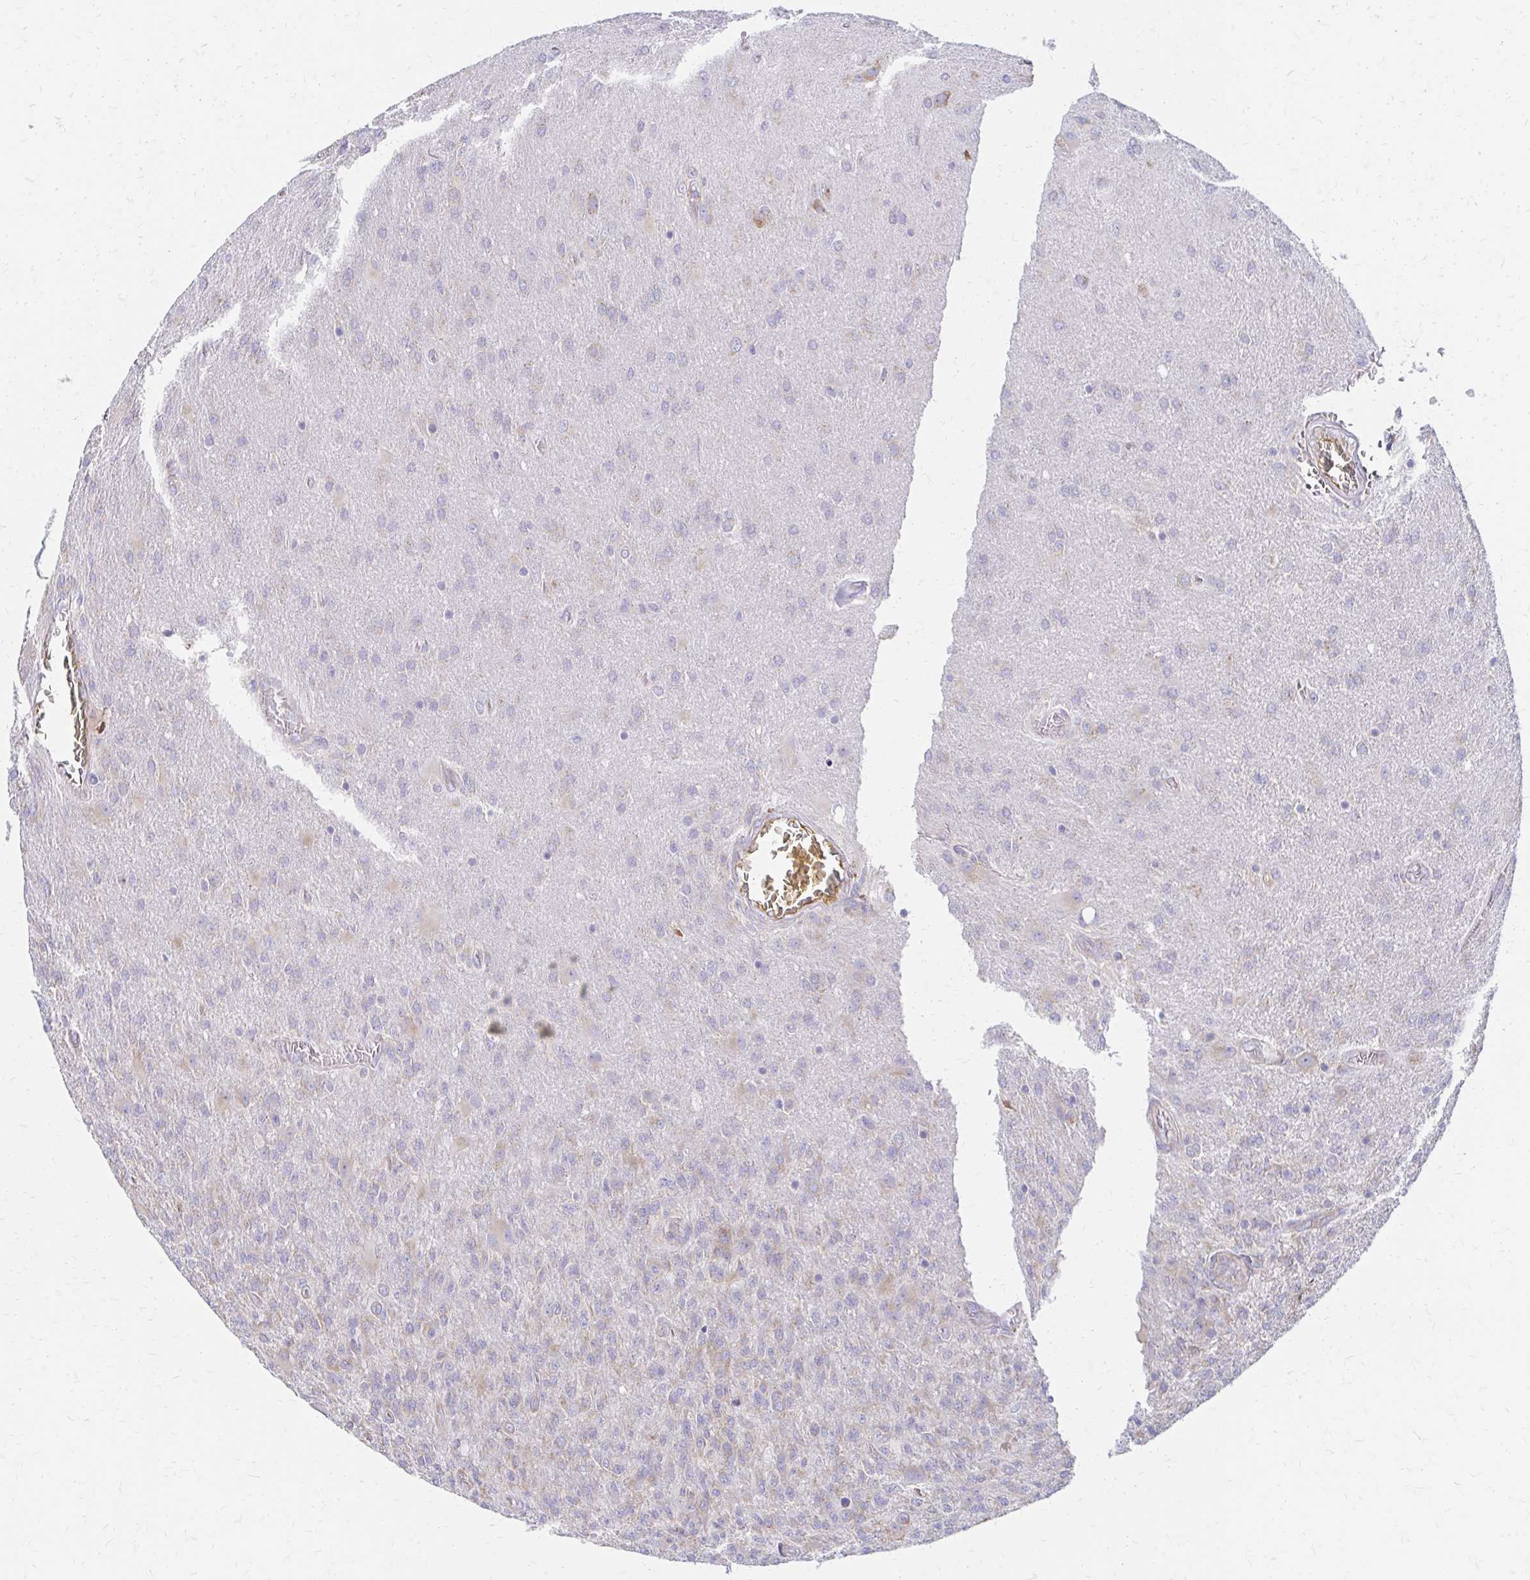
{"staining": {"intensity": "weak", "quantity": "25%-75%", "location": "cytoplasmic/membranous"}, "tissue": "glioma", "cell_type": "Tumor cells", "image_type": "cancer", "snomed": [{"axis": "morphology", "description": "Glioma, malignant, High grade"}, {"axis": "topography", "description": "Brain"}], "caption": "Human malignant high-grade glioma stained with a protein marker displays weak staining in tumor cells.", "gene": "RPL27A", "patient": {"sex": "male", "age": 61}}